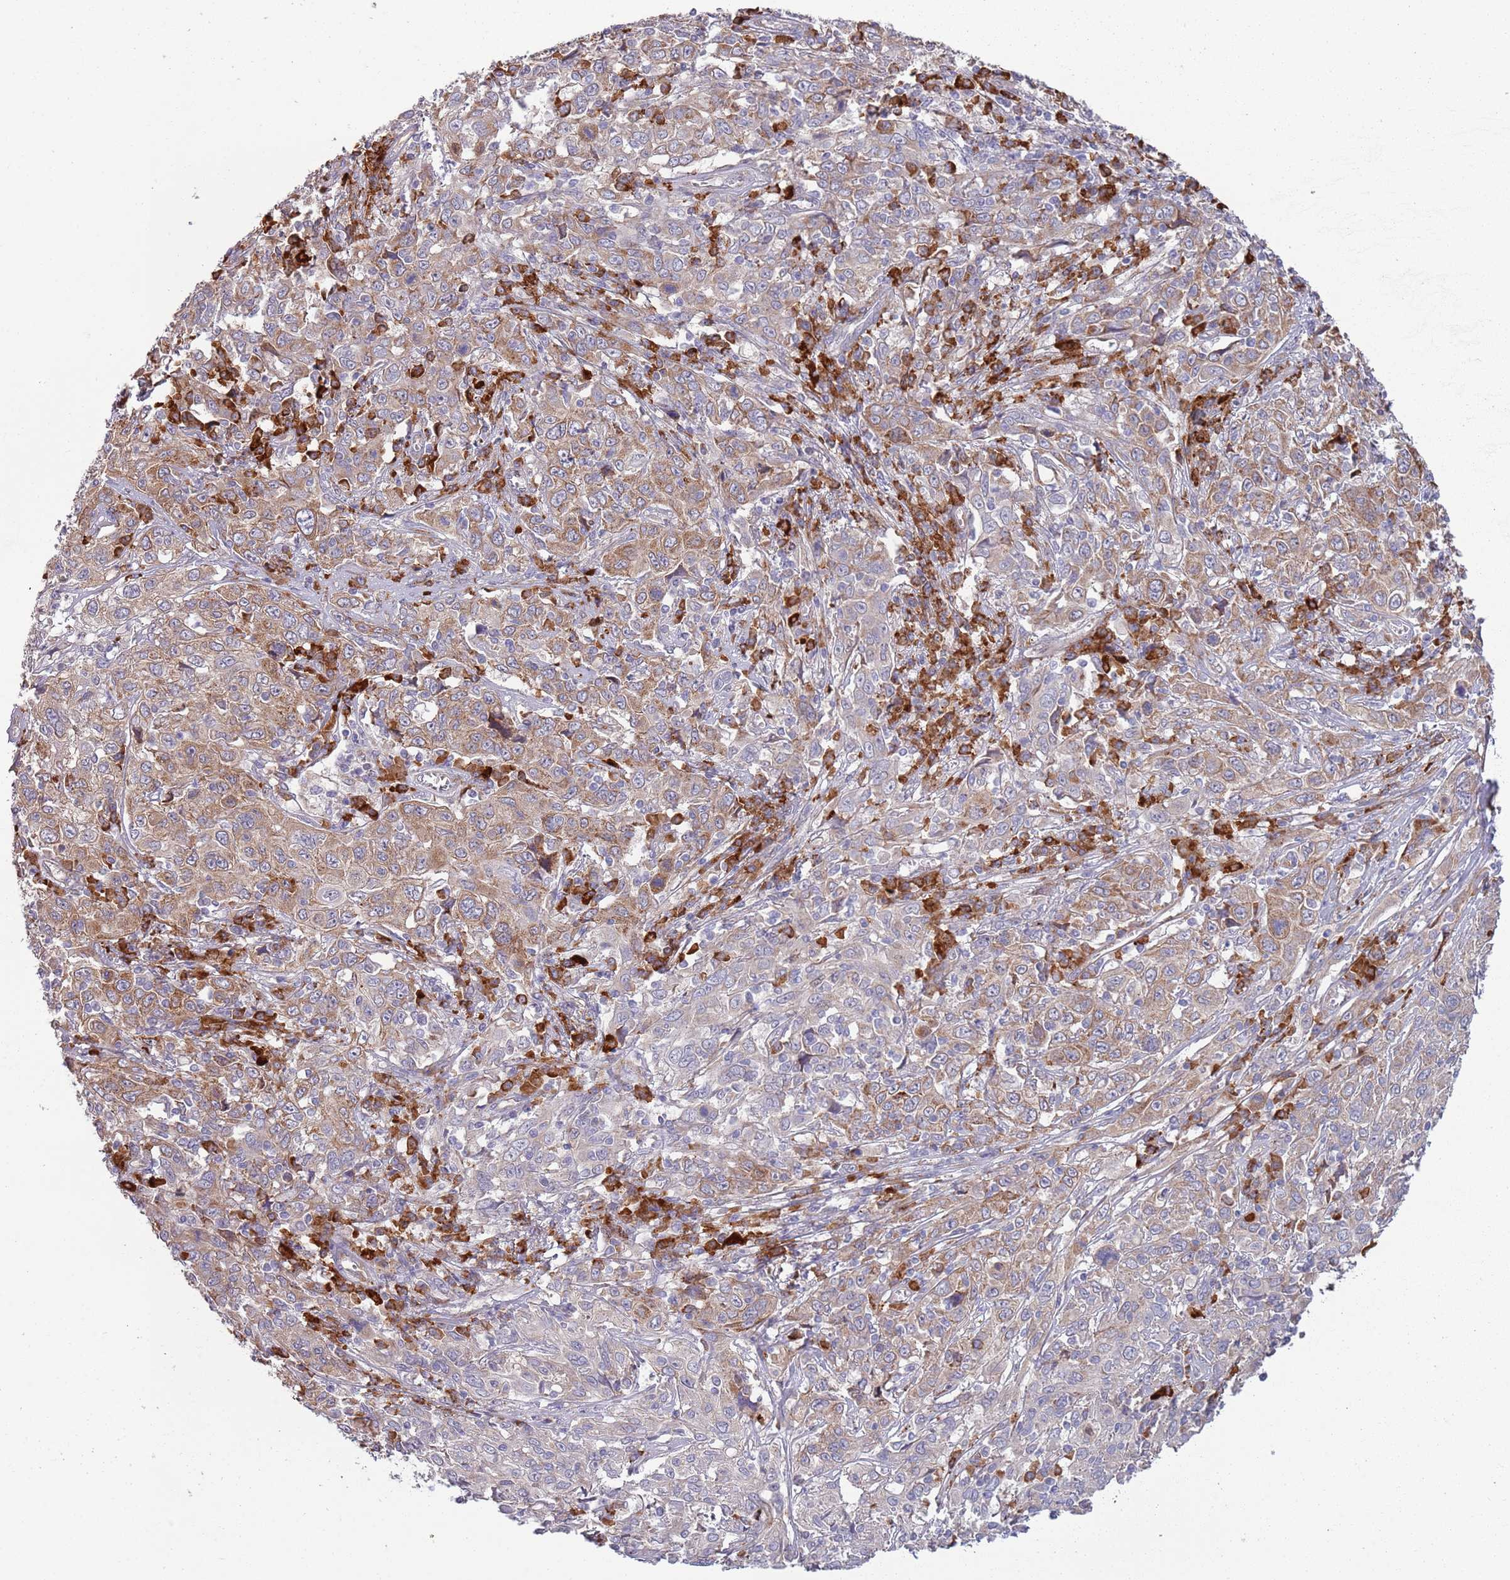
{"staining": {"intensity": "moderate", "quantity": "25%-75%", "location": "cytoplasmic/membranous"}, "tissue": "cervical cancer", "cell_type": "Tumor cells", "image_type": "cancer", "snomed": [{"axis": "morphology", "description": "Squamous cell carcinoma, NOS"}, {"axis": "topography", "description": "Cervix"}], "caption": "Immunohistochemistry (IHC) (DAB (3,3'-diaminobenzidine)) staining of human cervical cancer reveals moderate cytoplasmic/membranous protein staining in approximately 25%-75% of tumor cells.", "gene": "LTB", "patient": {"sex": "female", "age": 46}}